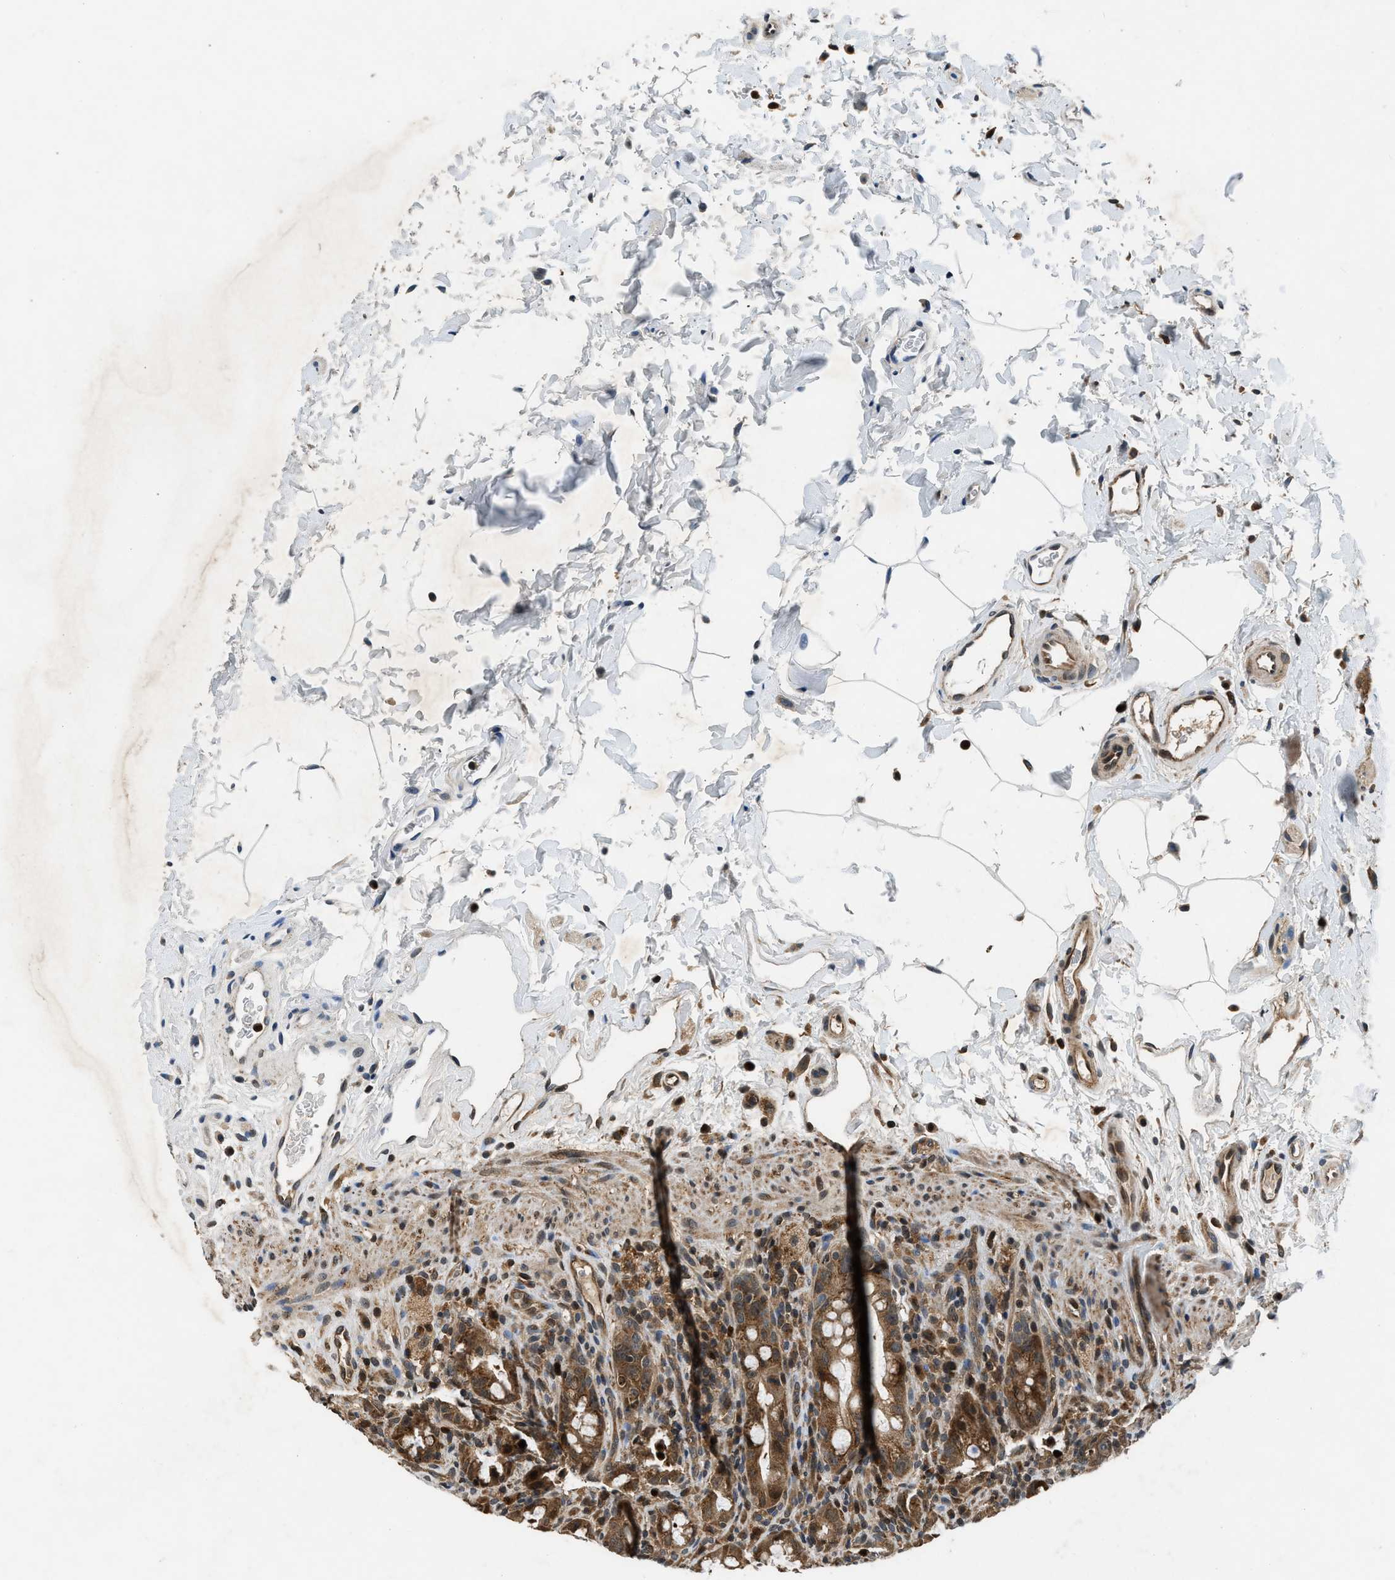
{"staining": {"intensity": "moderate", "quantity": ">75%", "location": "cytoplasmic/membranous"}, "tissue": "rectum", "cell_type": "Glandular cells", "image_type": "normal", "snomed": [{"axis": "morphology", "description": "Normal tissue, NOS"}, {"axis": "topography", "description": "Rectum"}], "caption": "Protein analysis of normal rectum displays moderate cytoplasmic/membranous expression in approximately >75% of glandular cells. Using DAB (3,3'-diaminobenzidine) (brown) and hematoxylin (blue) stains, captured at high magnification using brightfield microscopy.", "gene": "RPS6KB1", "patient": {"sex": "male", "age": 44}}